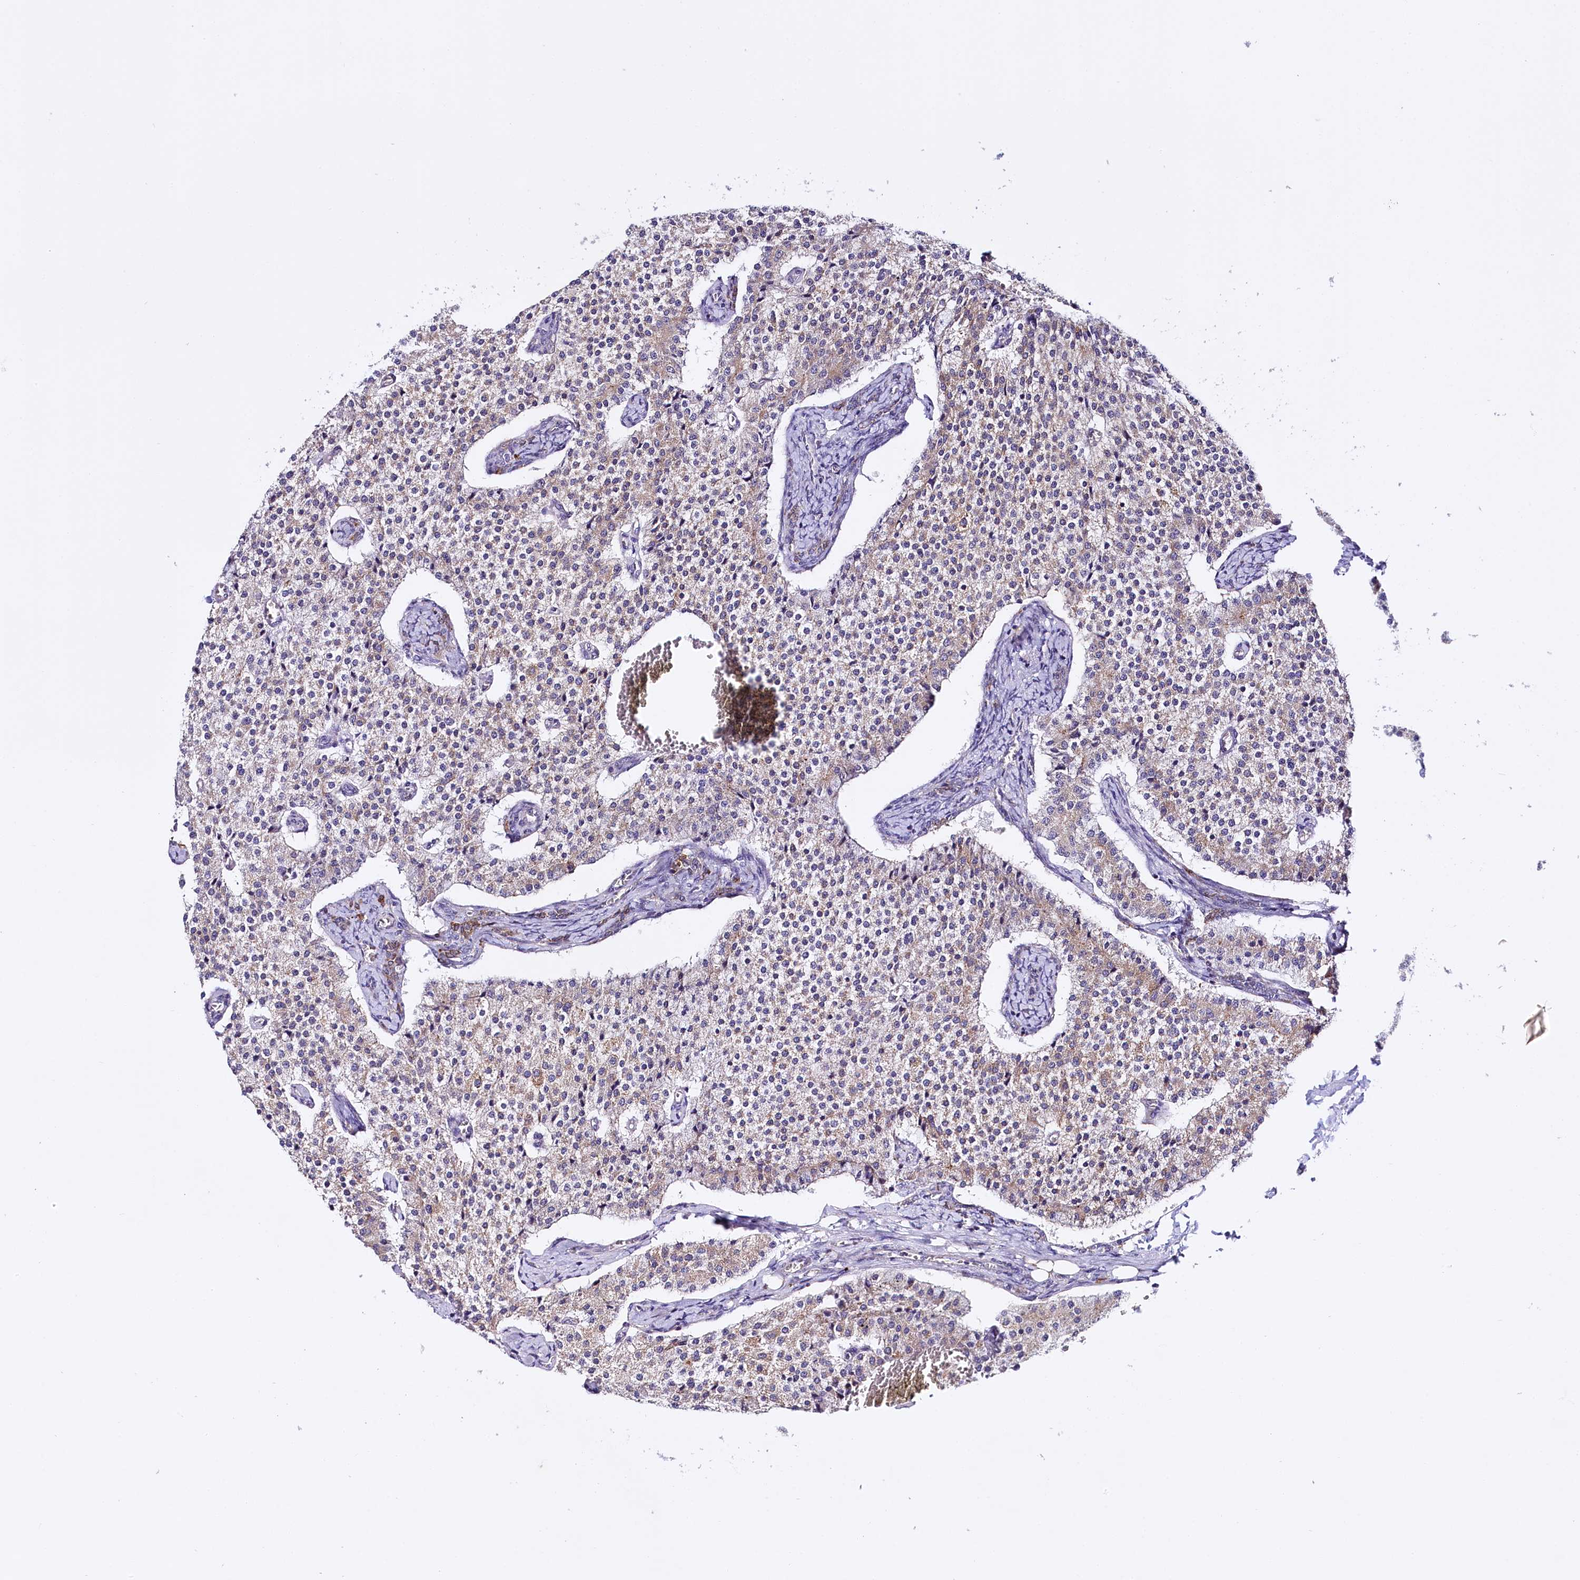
{"staining": {"intensity": "weak", "quantity": "25%-75%", "location": "cytoplasmic/membranous"}, "tissue": "carcinoid", "cell_type": "Tumor cells", "image_type": "cancer", "snomed": [{"axis": "morphology", "description": "Carcinoid, malignant, NOS"}, {"axis": "topography", "description": "Colon"}], "caption": "This photomicrograph shows carcinoid (malignant) stained with immunohistochemistry to label a protein in brown. The cytoplasmic/membranous of tumor cells show weak positivity for the protein. Nuclei are counter-stained blue.", "gene": "CEP295", "patient": {"sex": "female", "age": 52}}